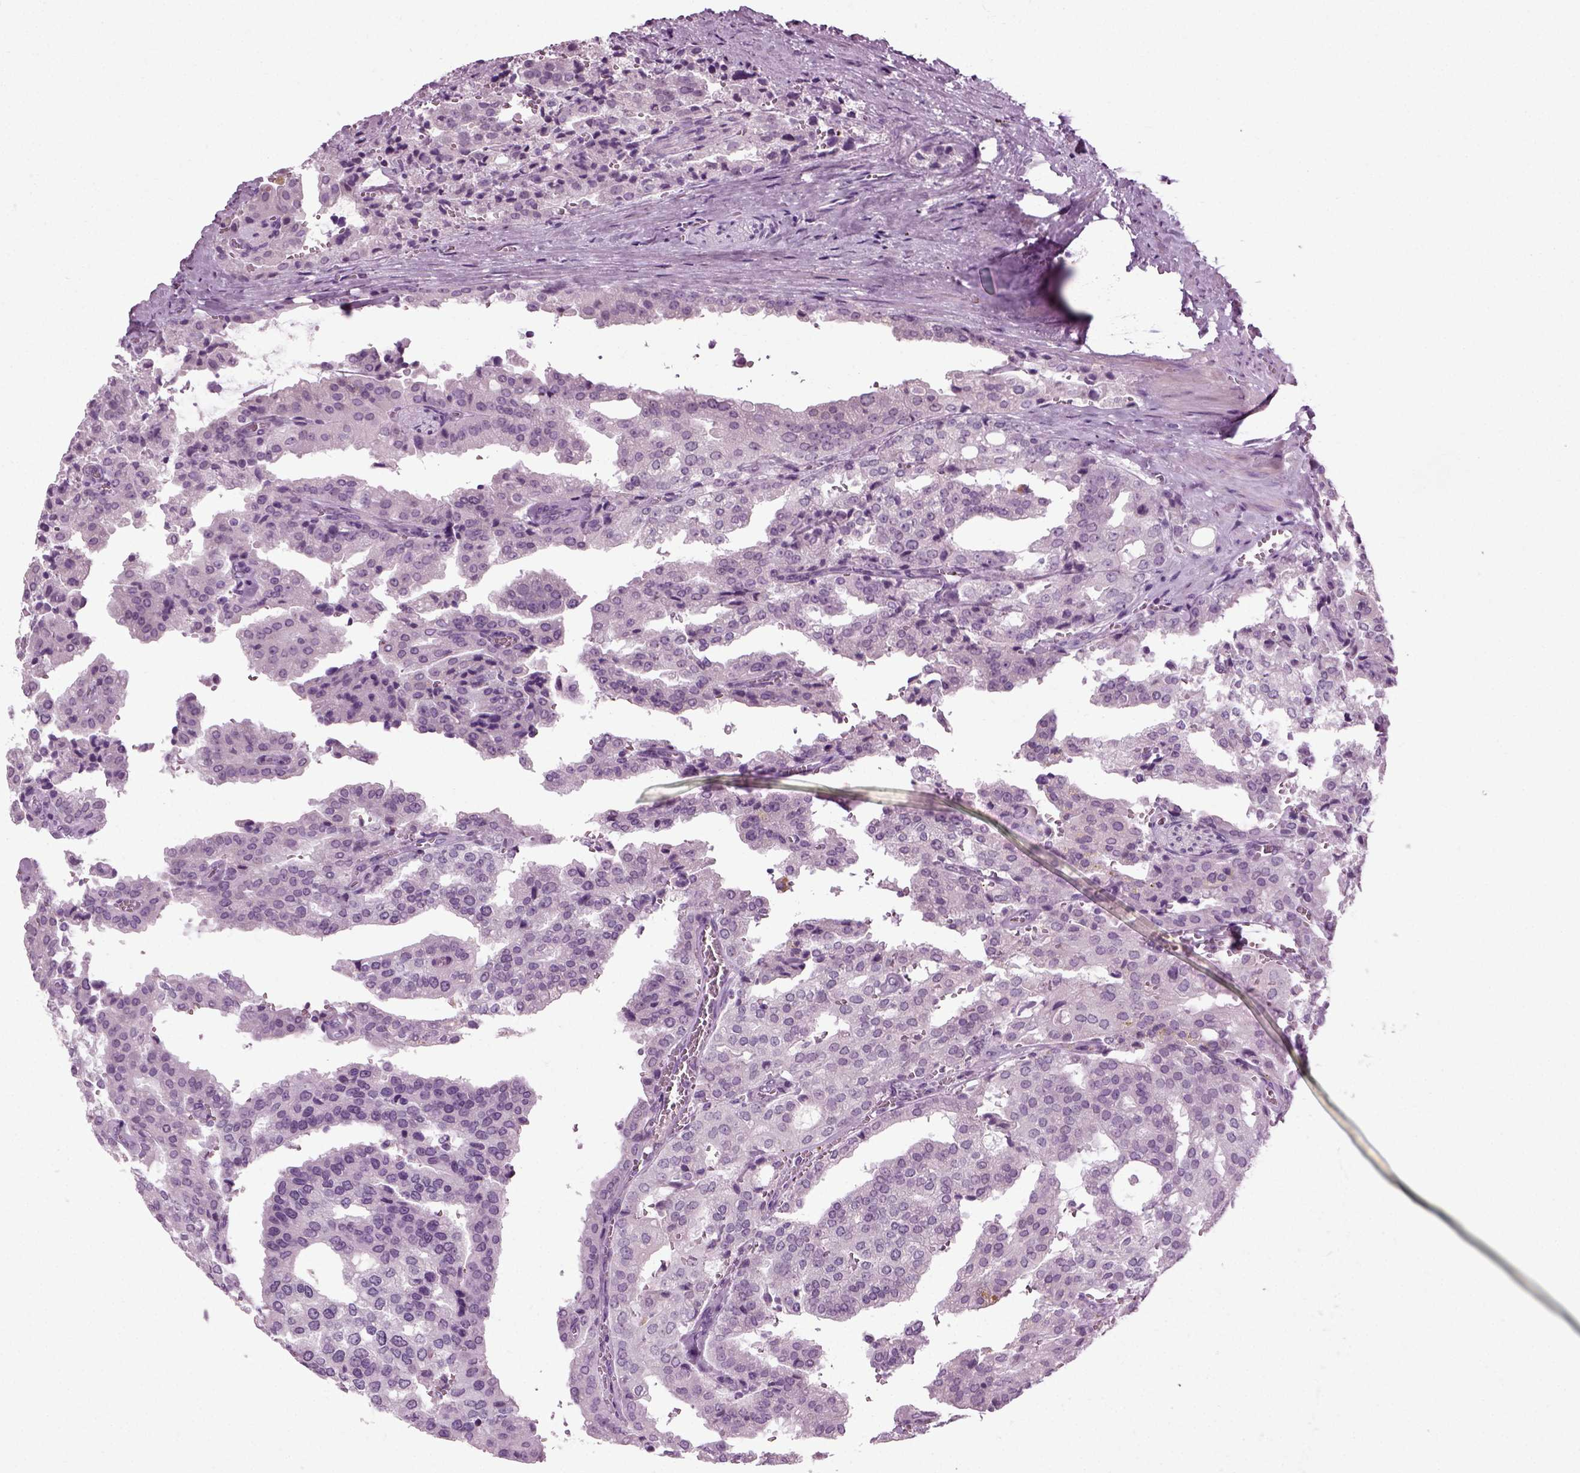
{"staining": {"intensity": "negative", "quantity": "none", "location": "none"}, "tissue": "prostate cancer", "cell_type": "Tumor cells", "image_type": "cancer", "snomed": [{"axis": "morphology", "description": "Adenocarcinoma, High grade"}, {"axis": "topography", "description": "Prostate"}], "caption": "Prostate cancer (high-grade adenocarcinoma) was stained to show a protein in brown. There is no significant staining in tumor cells.", "gene": "ZC2HC1C", "patient": {"sex": "male", "age": 68}}